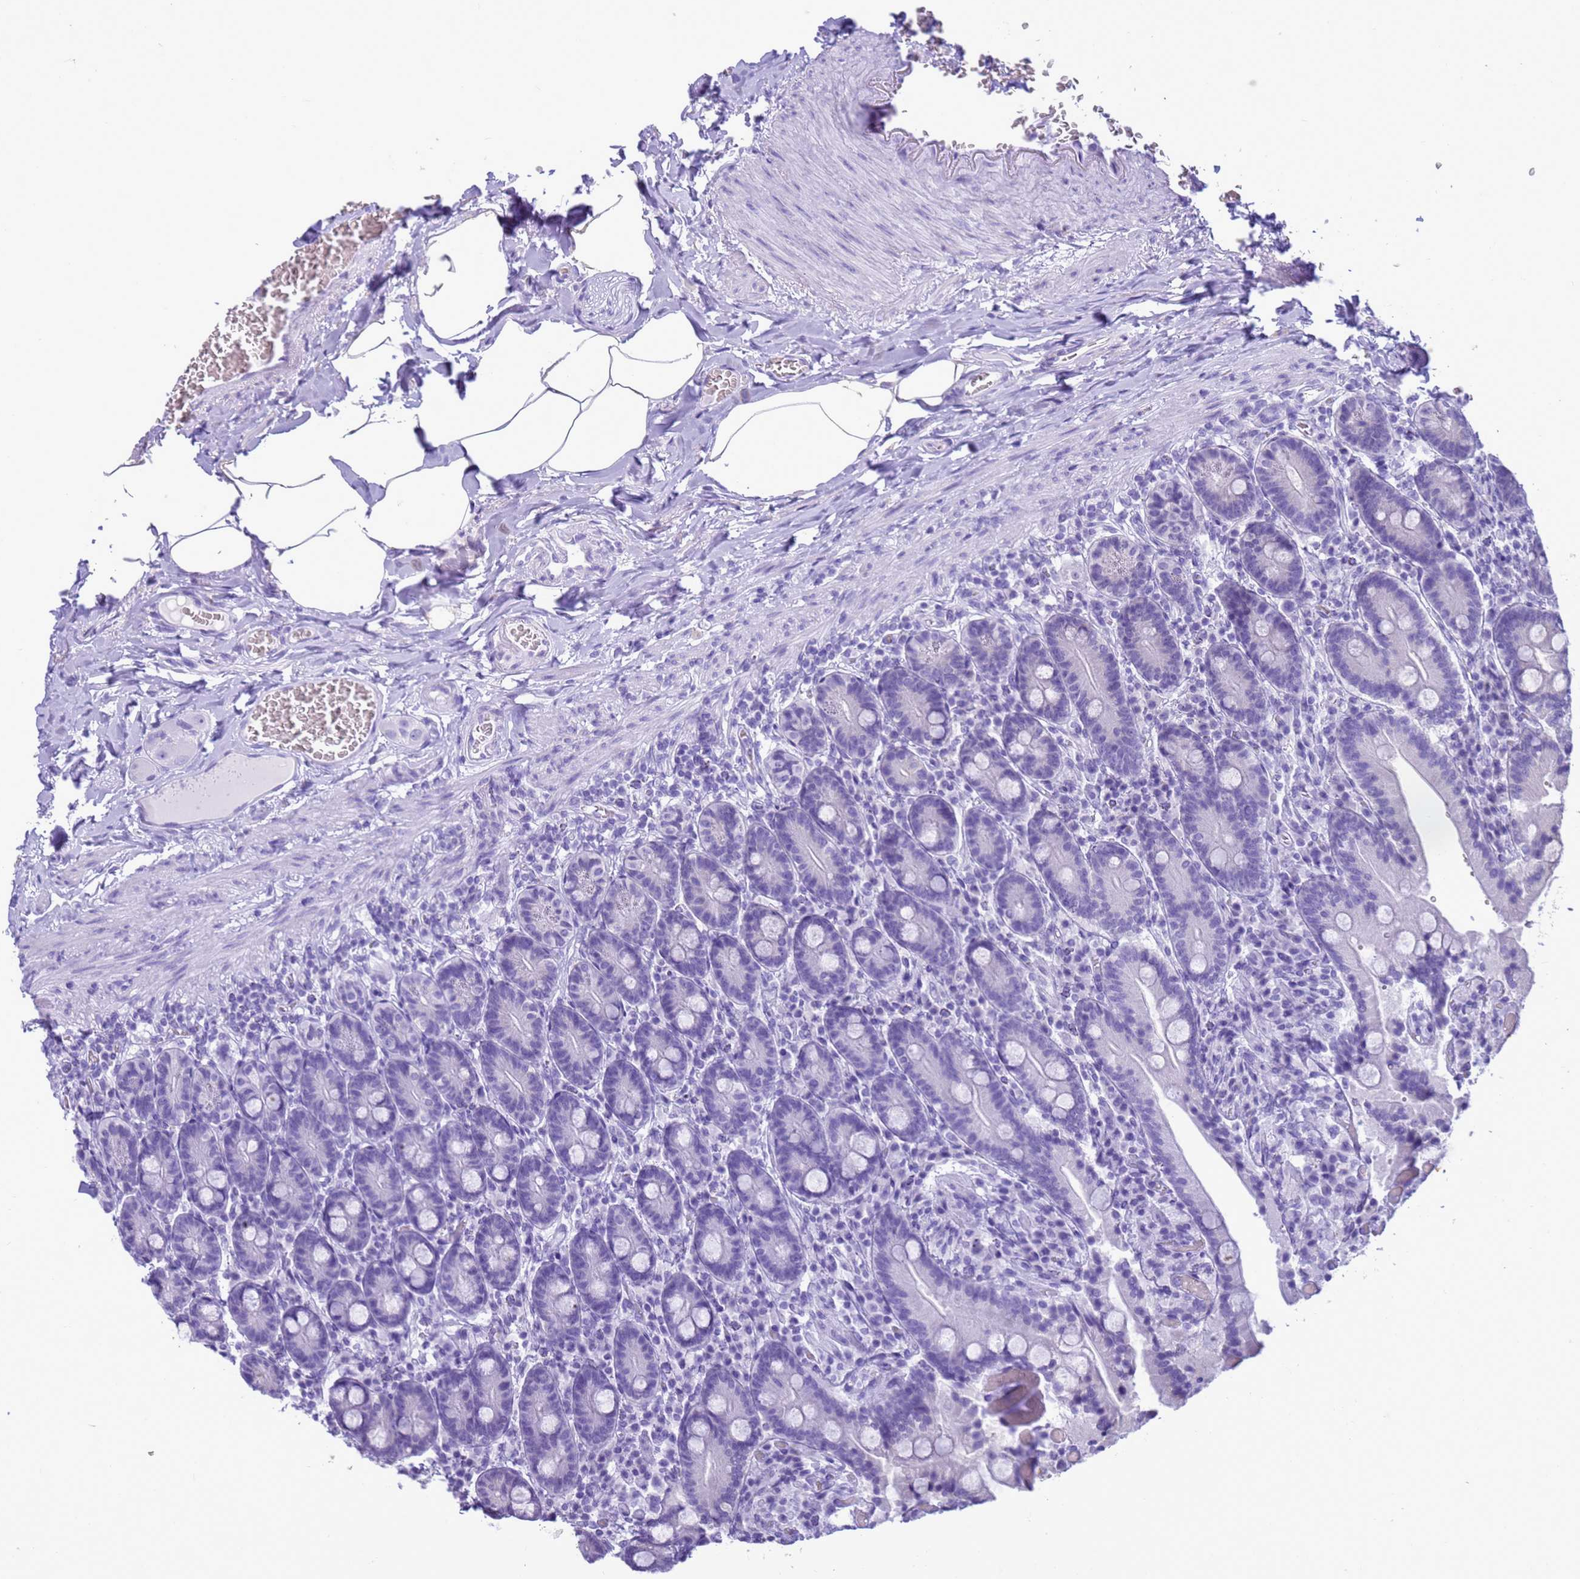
{"staining": {"intensity": "negative", "quantity": "none", "location": "none"}, "tissue": "duodenum", "cell_type": "Glandular cells", "image_type": "normal", "snomed": [{"axis": "morphology", "description": "Normal tissue, NOS"}, {"axis": "topography", "description": "Duodenum"}], "caption": "This image is of benign duodenum stained with immunohistochemistry (IHC) to label a protein in brown with the nuclei are counter-stained blue. There is no staining in glandular cells. Nuclei are stained in blue.", "gene": "STATH", "patient": {"sex": "female", "age": 62}}